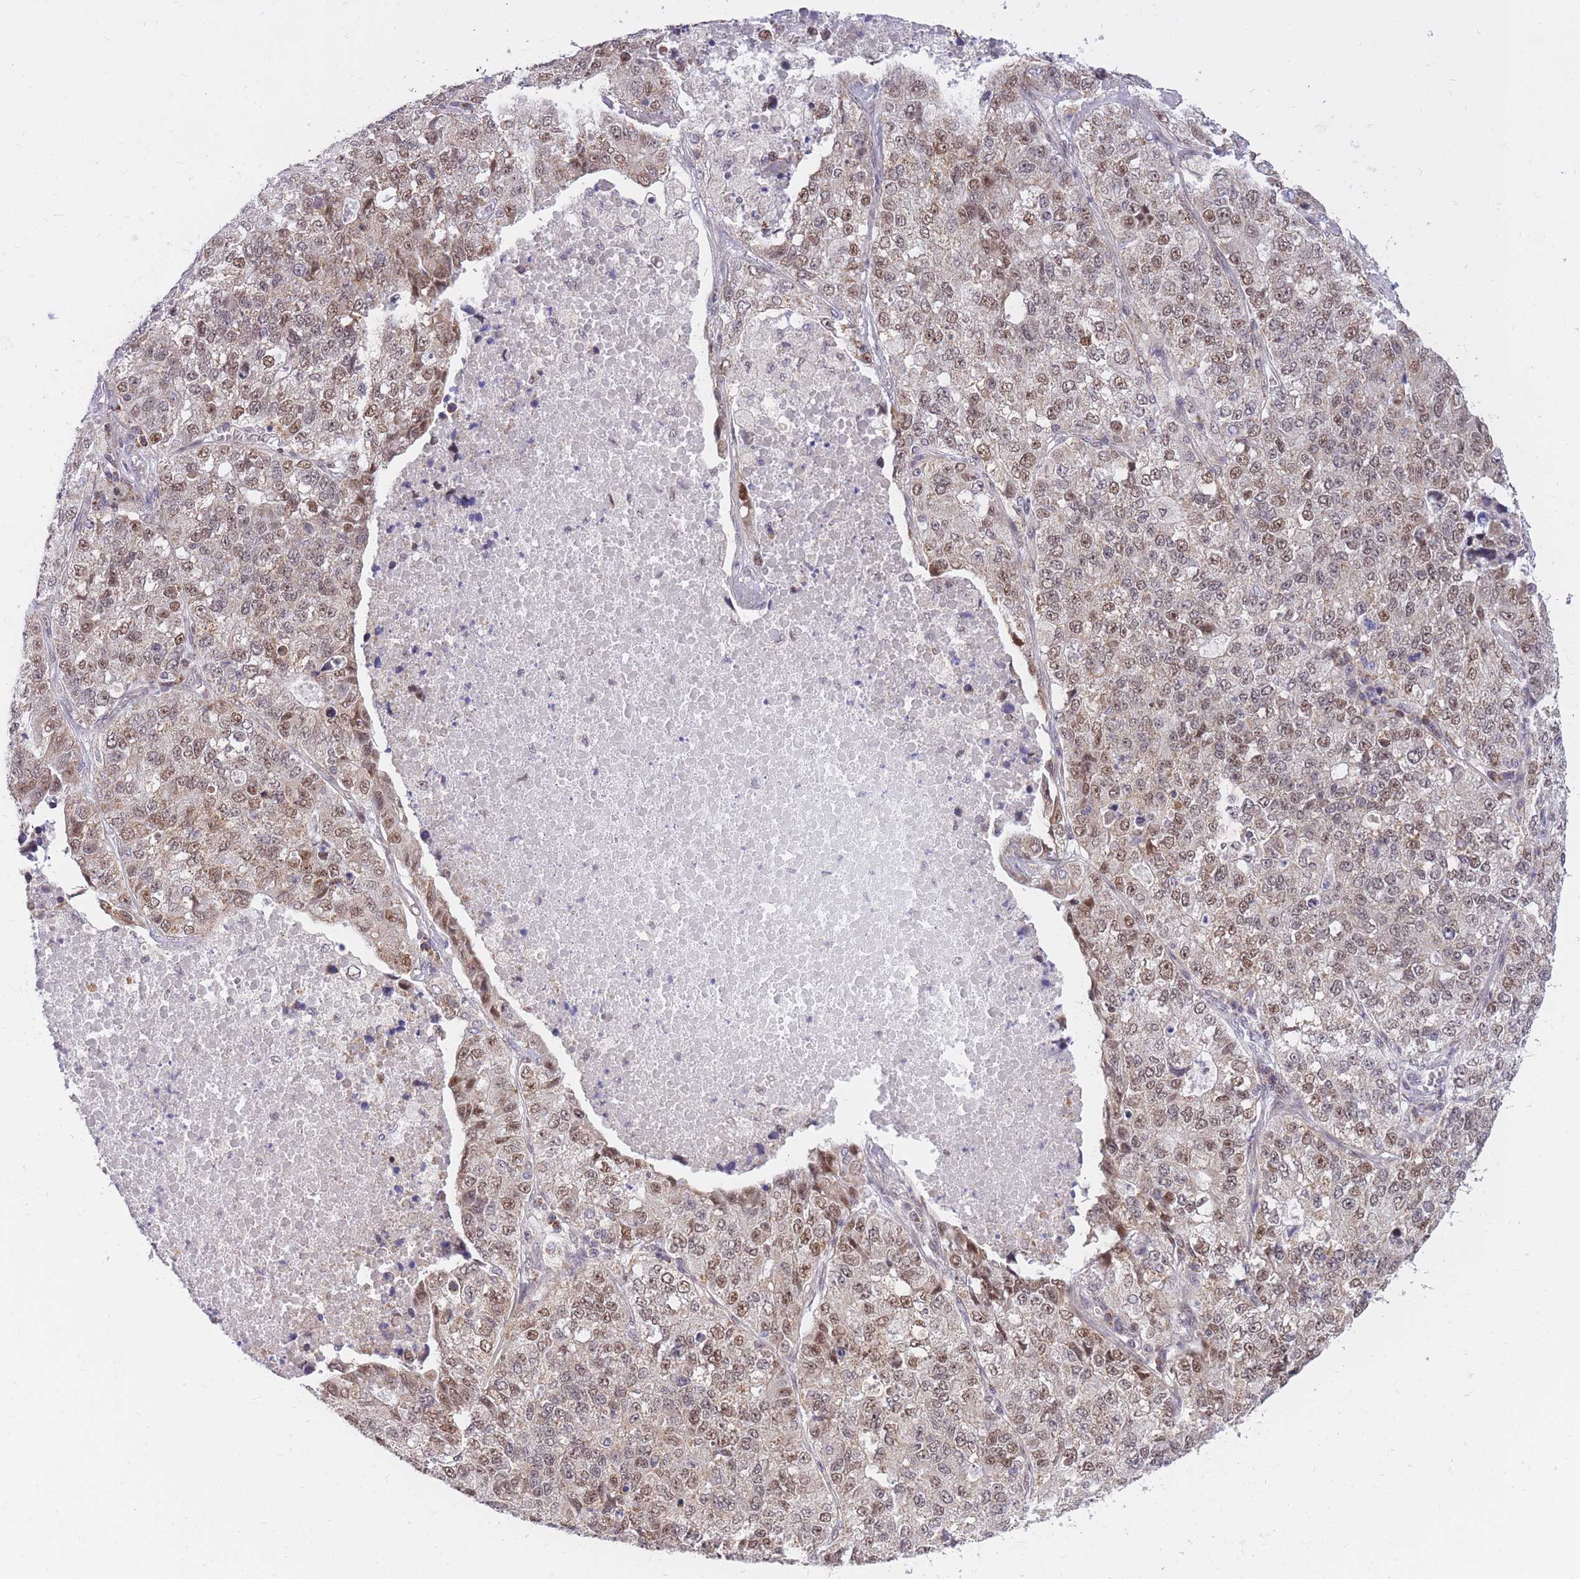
{"staining": {"intensity": "weak", "quantity": ">75%", "location": "nuclear"}, "tissue": "lung cancer", "cell_type": "Tumor cells", "image_type": "cancer", "snomed": [{"axis": "morphology", "description": "Adenocarcinoma, NOS"}, {"axis": "topography", "description": "Lung"}], "caption": "High-magnification brightfield microscopy of lung adenocarcinoma stained with DAB (brown) and counterstained with hematoxylin (blue). tumor cells exhibit weak nuclear staining is identified in approximately>75% of cells. The staining is performed using DAB brown chromogen to label protein expression. The nuclei are counter-stained blue using hematoxylin.", "gene": "MINDY2", "patient": {"sex": "male", "age": 49}}